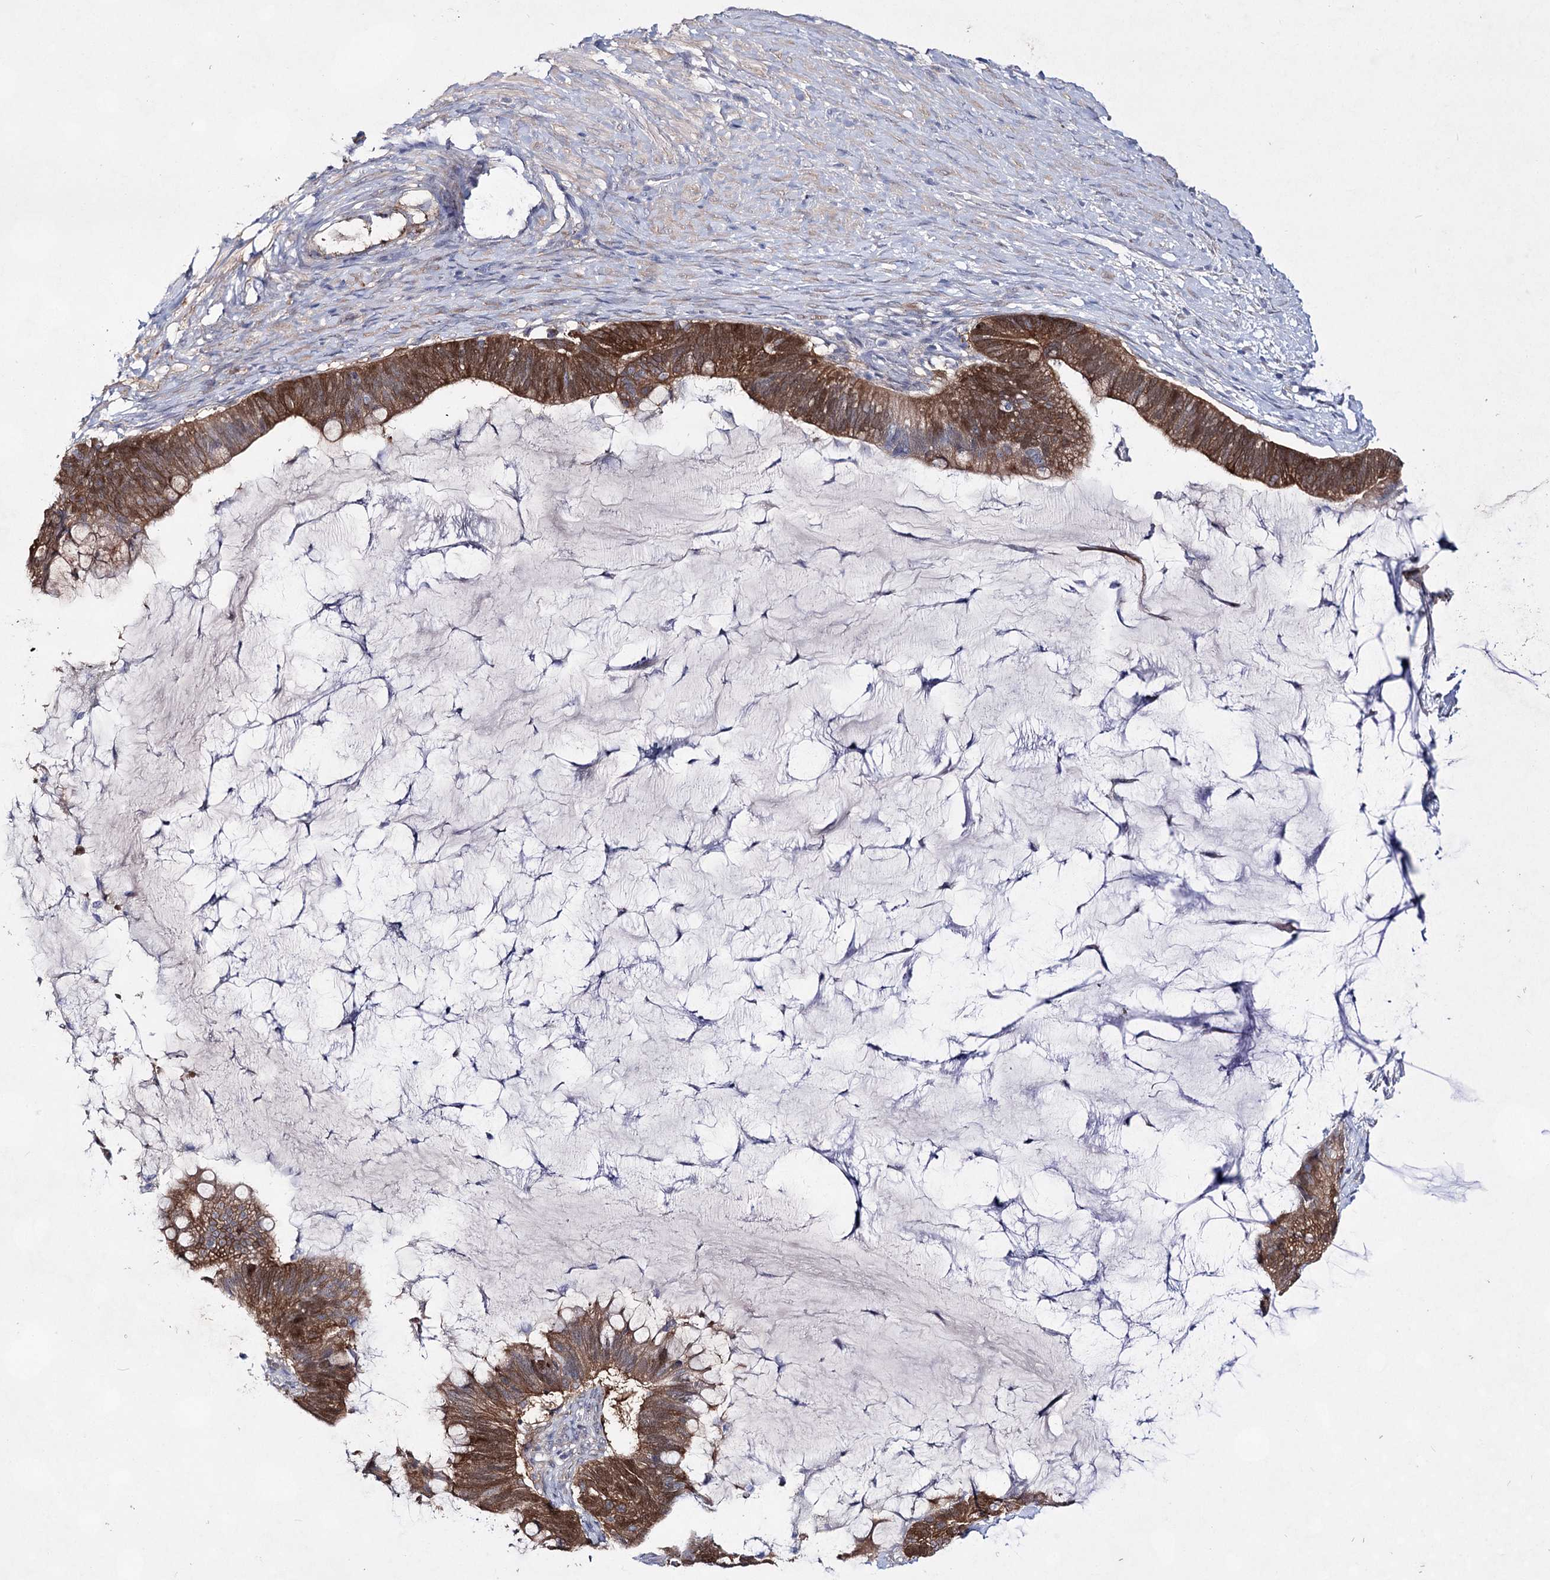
{"staining": {"intensity": "moderate", "quantity": ">75%", "location": "cytoplasmic/membranous,nuclear"}, "tissue": "ovarian cancer", "cell_type": "Tumor cells", "image_type": "cancer", "snomed": [{"axis": "morphology", "description": "Cystadenocarcinoma, mucinous, NOS"}, {"axis": "topography", "description": "Ovary"}], "caption": "An image of mucinous cystadenocarcinoma (ovarian) stained for a protein shows moderate cytoplasmic/membranous and nuclear brown staining in tumor cells.", "gene": "UGDH", "patient": {"sex": "female", "age": 61}}